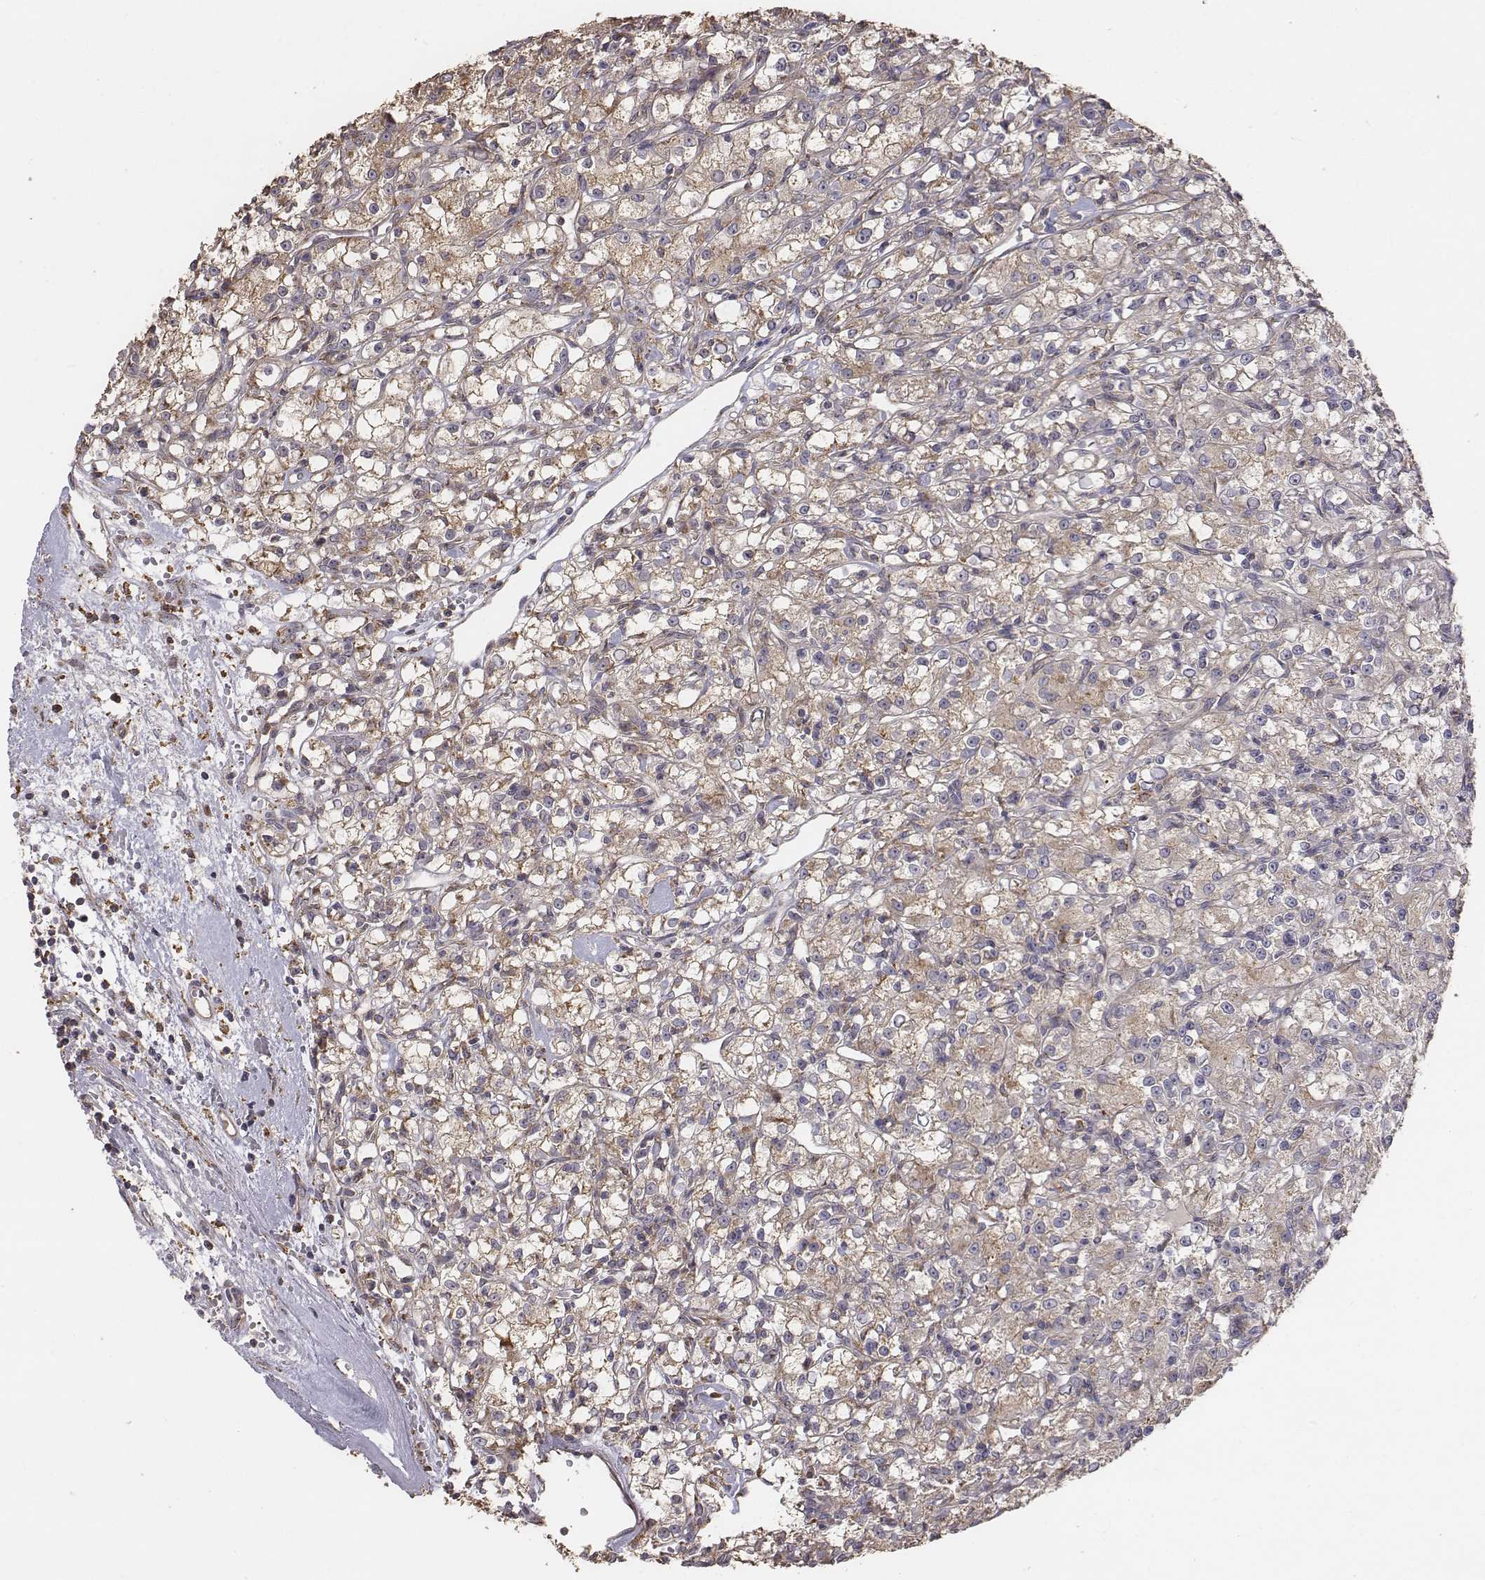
{"staining": {"intensity": "moderate", "quantity": ">75%", "location": "cytoplasmic/membranous"}, "tissue": "renal cancer", "cell_type": "Tumor cells", "image_type": "cancer", "snomed": [{"axis": "morphology", "description": "Adenocarcinoma, NOS"}, {"axis": "topography", "description": "Kidney"}], "caption": "IHC histopathology image of neoplastic tissue: renal adenocarcinoma stained using IHC displays medium levels of moderate protein expression localized specifically in the cytoplasmic/membranous of tumor cells, appearing as a cytoplasmic/membranous brown color.", "gene": "AP1B1", "patient": {"sex": "female", "age": 59}}